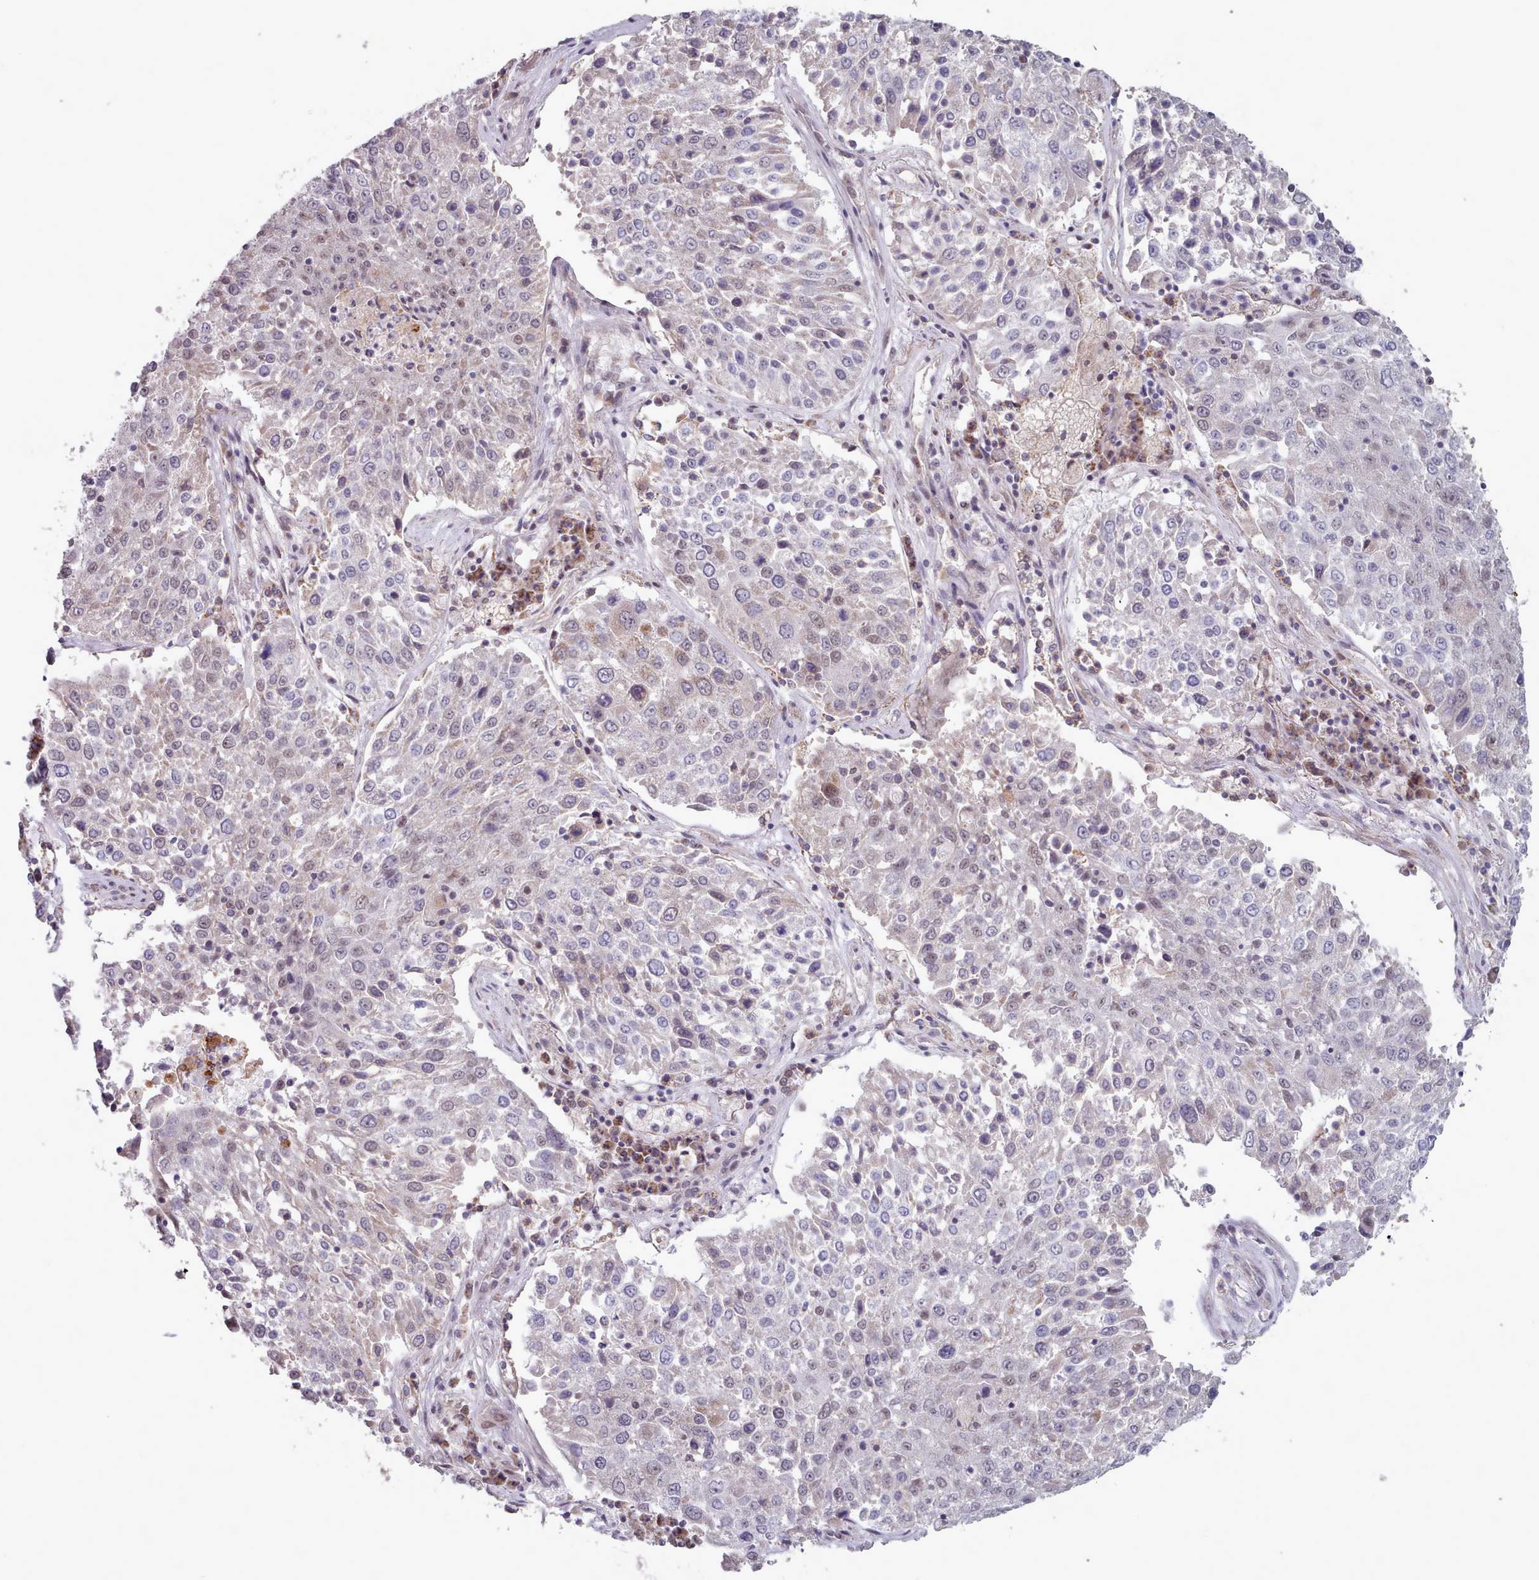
{"staining": {"intensity": "weak", "quantity": "<25%", "location": "cytoplasmic/membranous,nuclear"}, "tissue": "lung cancer", "cell_type": "Tumor cells", "image_type": "cancer", "snomed": [{"axis": "morphology", "description": "Squamous cell carcinoma, NOS"}, {"axis": "topography", "description": "Lung"}], "caption": "Tumor cells are negative for protein expression in human lung cancer (squamous cell carcinoma).", "gene": "TRARG1", "patient": {"sex": "male", "age": 65}}